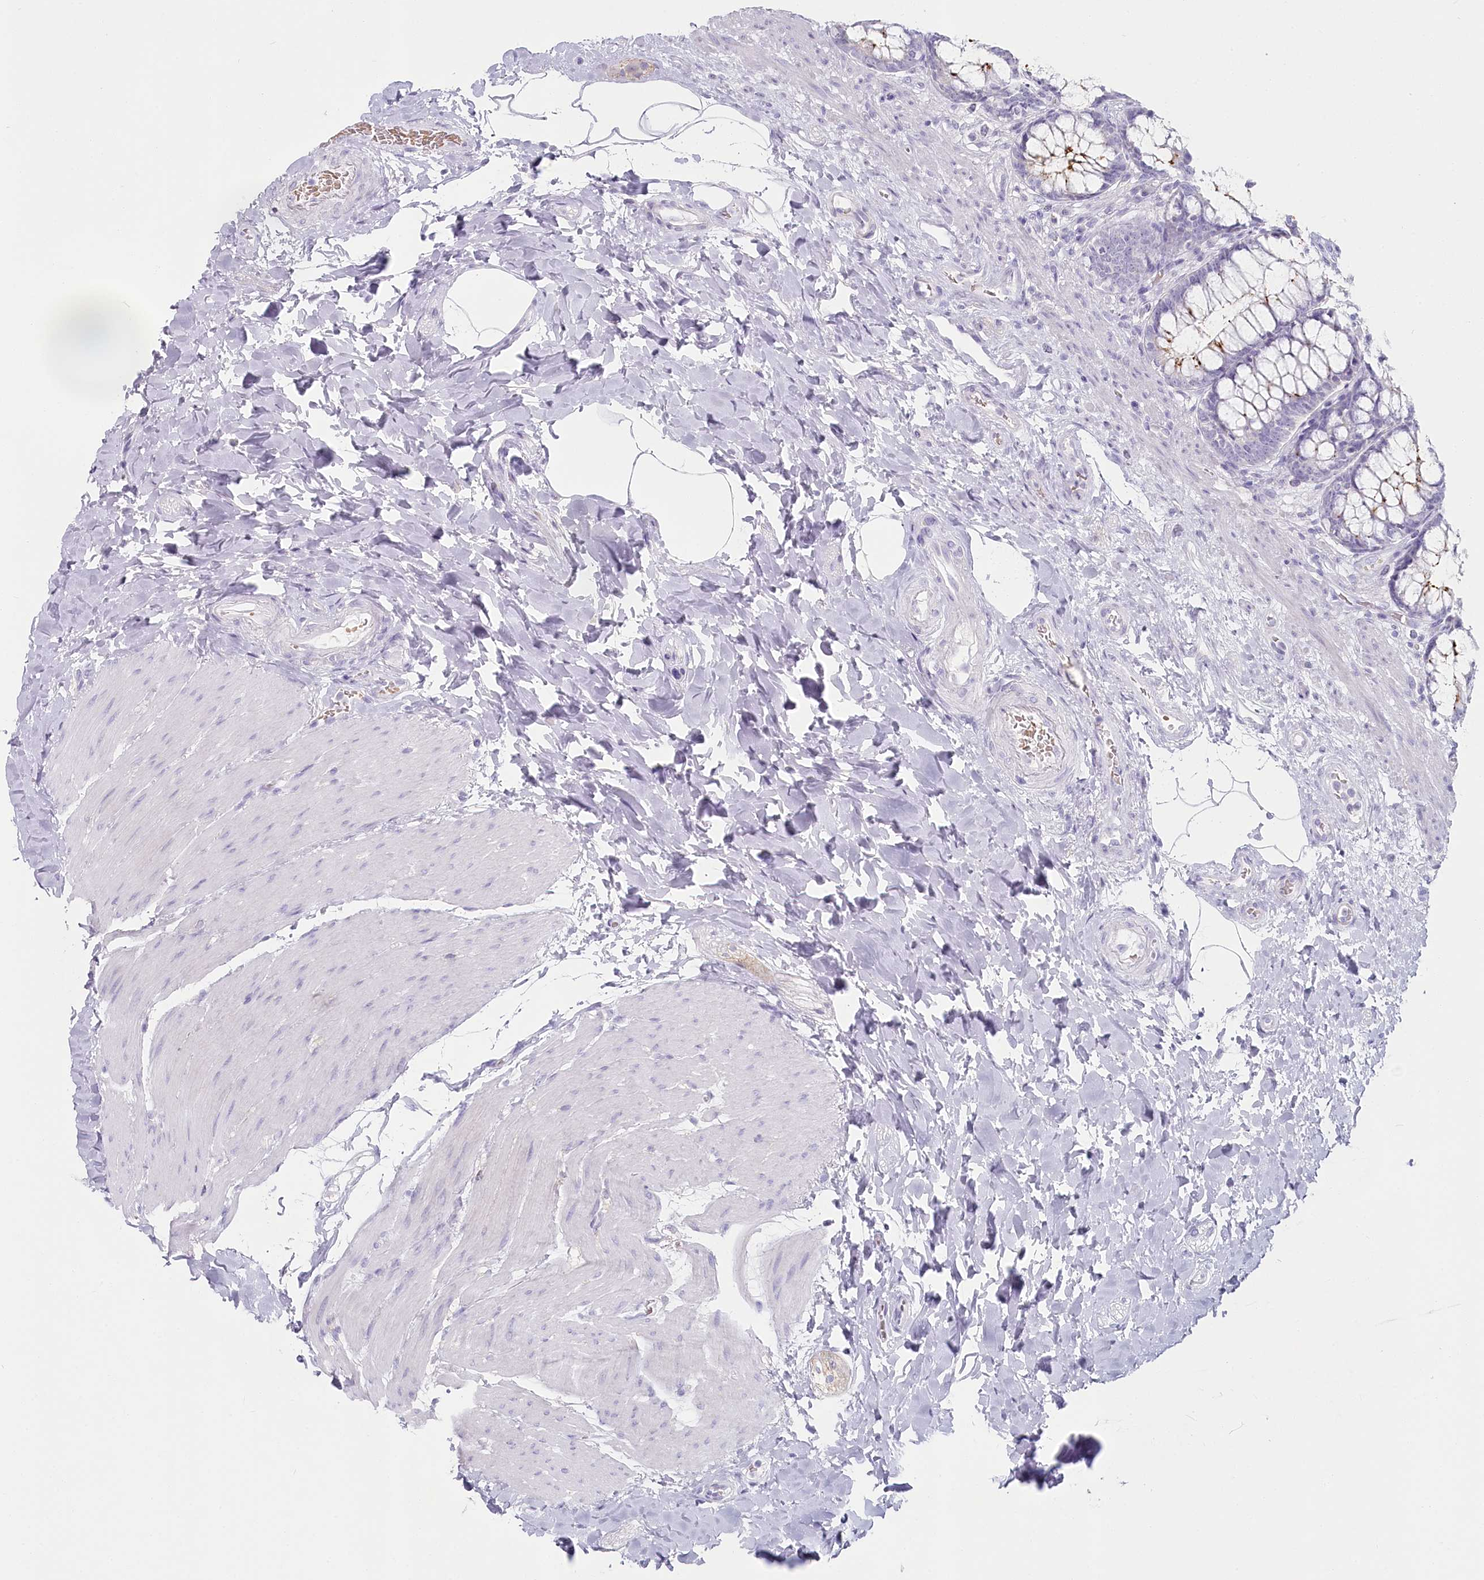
{"staining": {"intensity": "negative", "quantity": "none", "location": "none"}, "tissue": "rectum", "cell_type": "Glandular cells", "image_type": "normal", "snomed": [{"axis": "morphology", "description": "Normal tissue, NOS"}, {"axis": "topography", "description": "Rectum"}], "caption": "Immunohistochemistry image of unremarkable rectum: rectum stained with DAB reveals no significant protein positivity in glandular cells.", "gene": "IFIT5", "patient": {"sex": "male", "age": 64}}